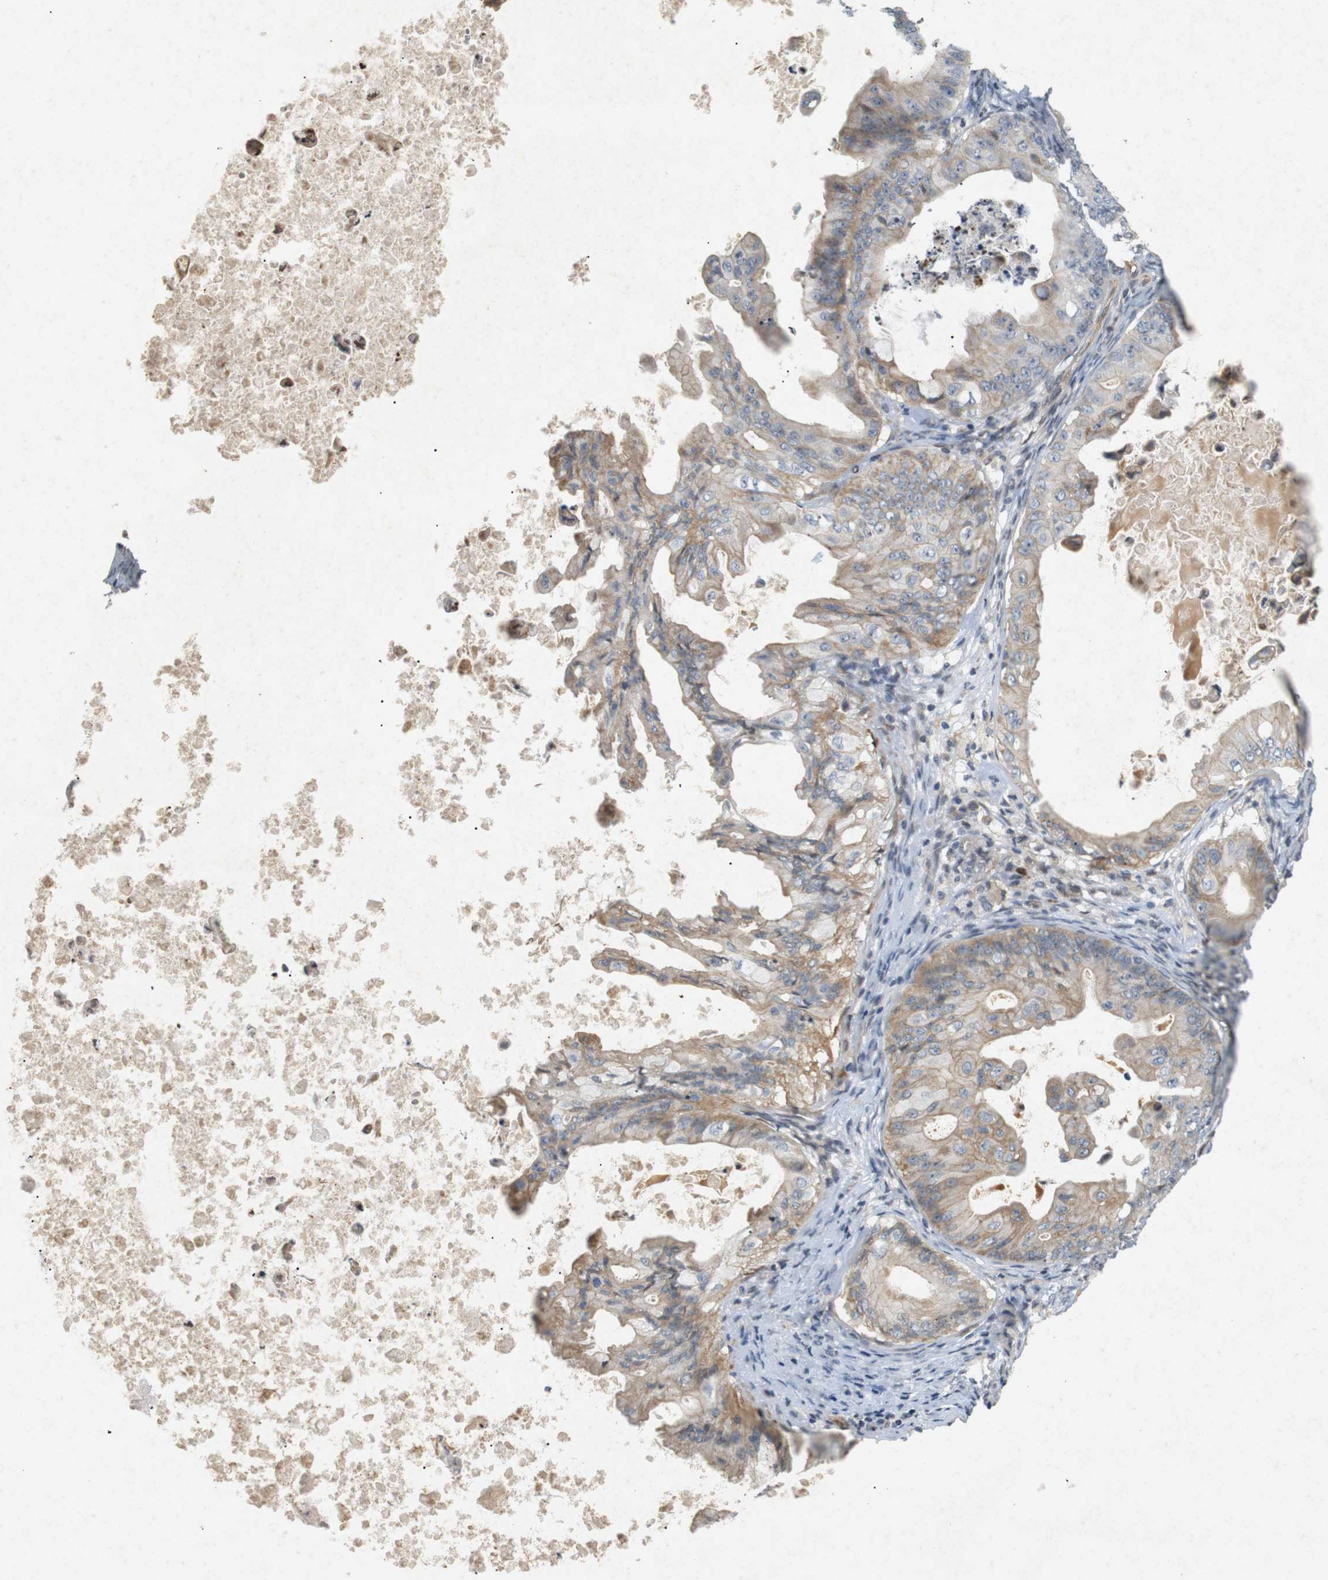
{"staining": {"intensity": "moderate", "quantity": "25%-75%", "location": "cytoplasmic/membranous"}, "tissue": "ovarian cancer", "cell_type": "Tumor cells", "image_type": "cancer", "snomed": [{"axis": "morphology", "description": "Cystadenocarcinoma, mucinous, NOS"}, {"axis": "topography", "description": "Ovary"}], "caption": "Immunohistochemistry (IHC) (DAB (3,3'-diaminobenzidine)) staining of human ovarian cancer exhibits moderate cytoplasmic/membranous protein positivity in about 25%-75% of tumor cells.", "gene": "PPP1R14A", "patient": {"sex": "female", "age": 37}}